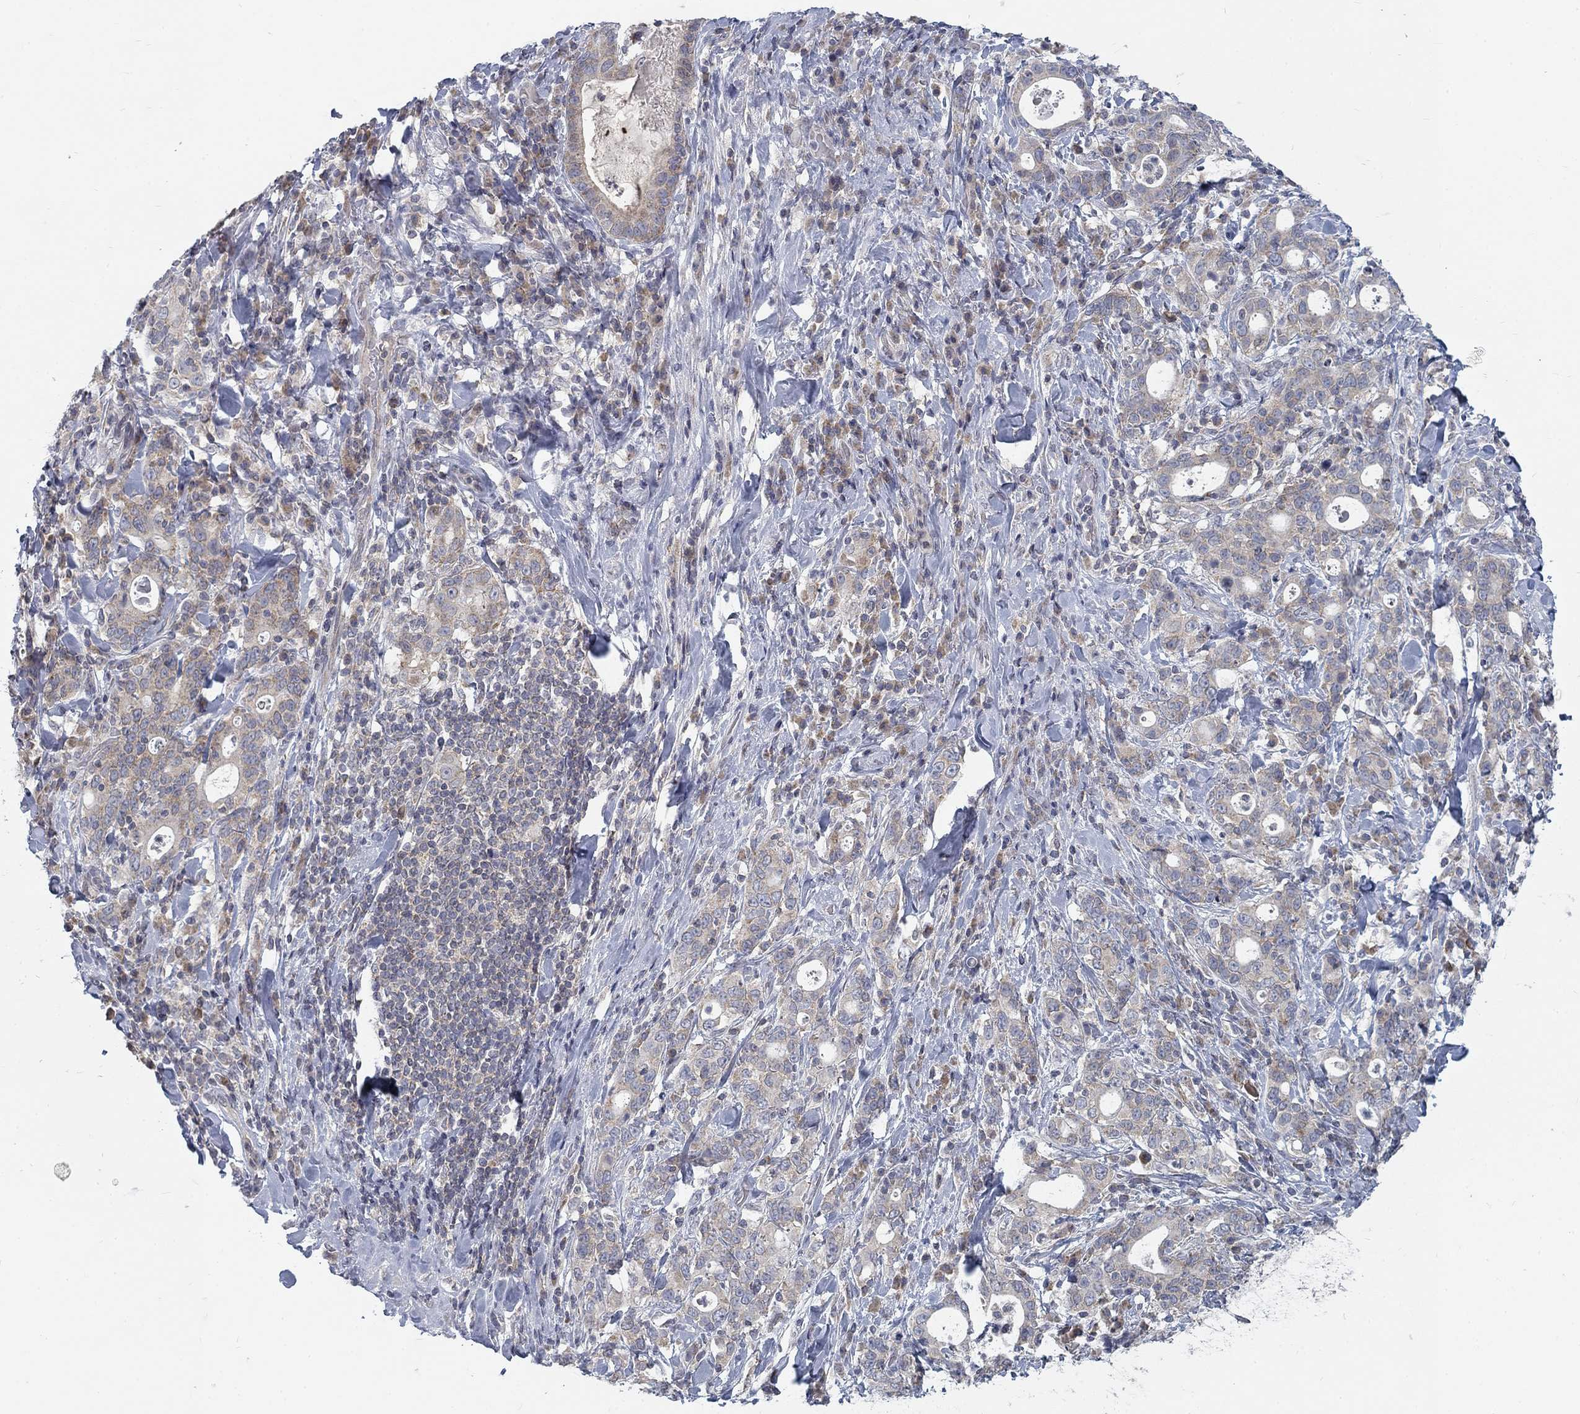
{"staining": {"intensity": "weak", "quantity": "25%-75%", "location": "cytoplasmic/membranous"}, "tissue": "stomach cancer", "cell_type": "Tumor cells", "image_type": "cancer", "snomed": [{"axis": "morphology", "description": "Adenocarcinoma, NOS"}, {"axis": "topography", "description": "Stomach"}], "caption": "Immunohistochemical staining of stomach adenocarcinoma exhibits low levels of weak cytoplasmic/membranous positivity in about 25%-75% of tumor cells.", "gene": "ATP1A3", "patient": {"sex": "male", "age": 79}}